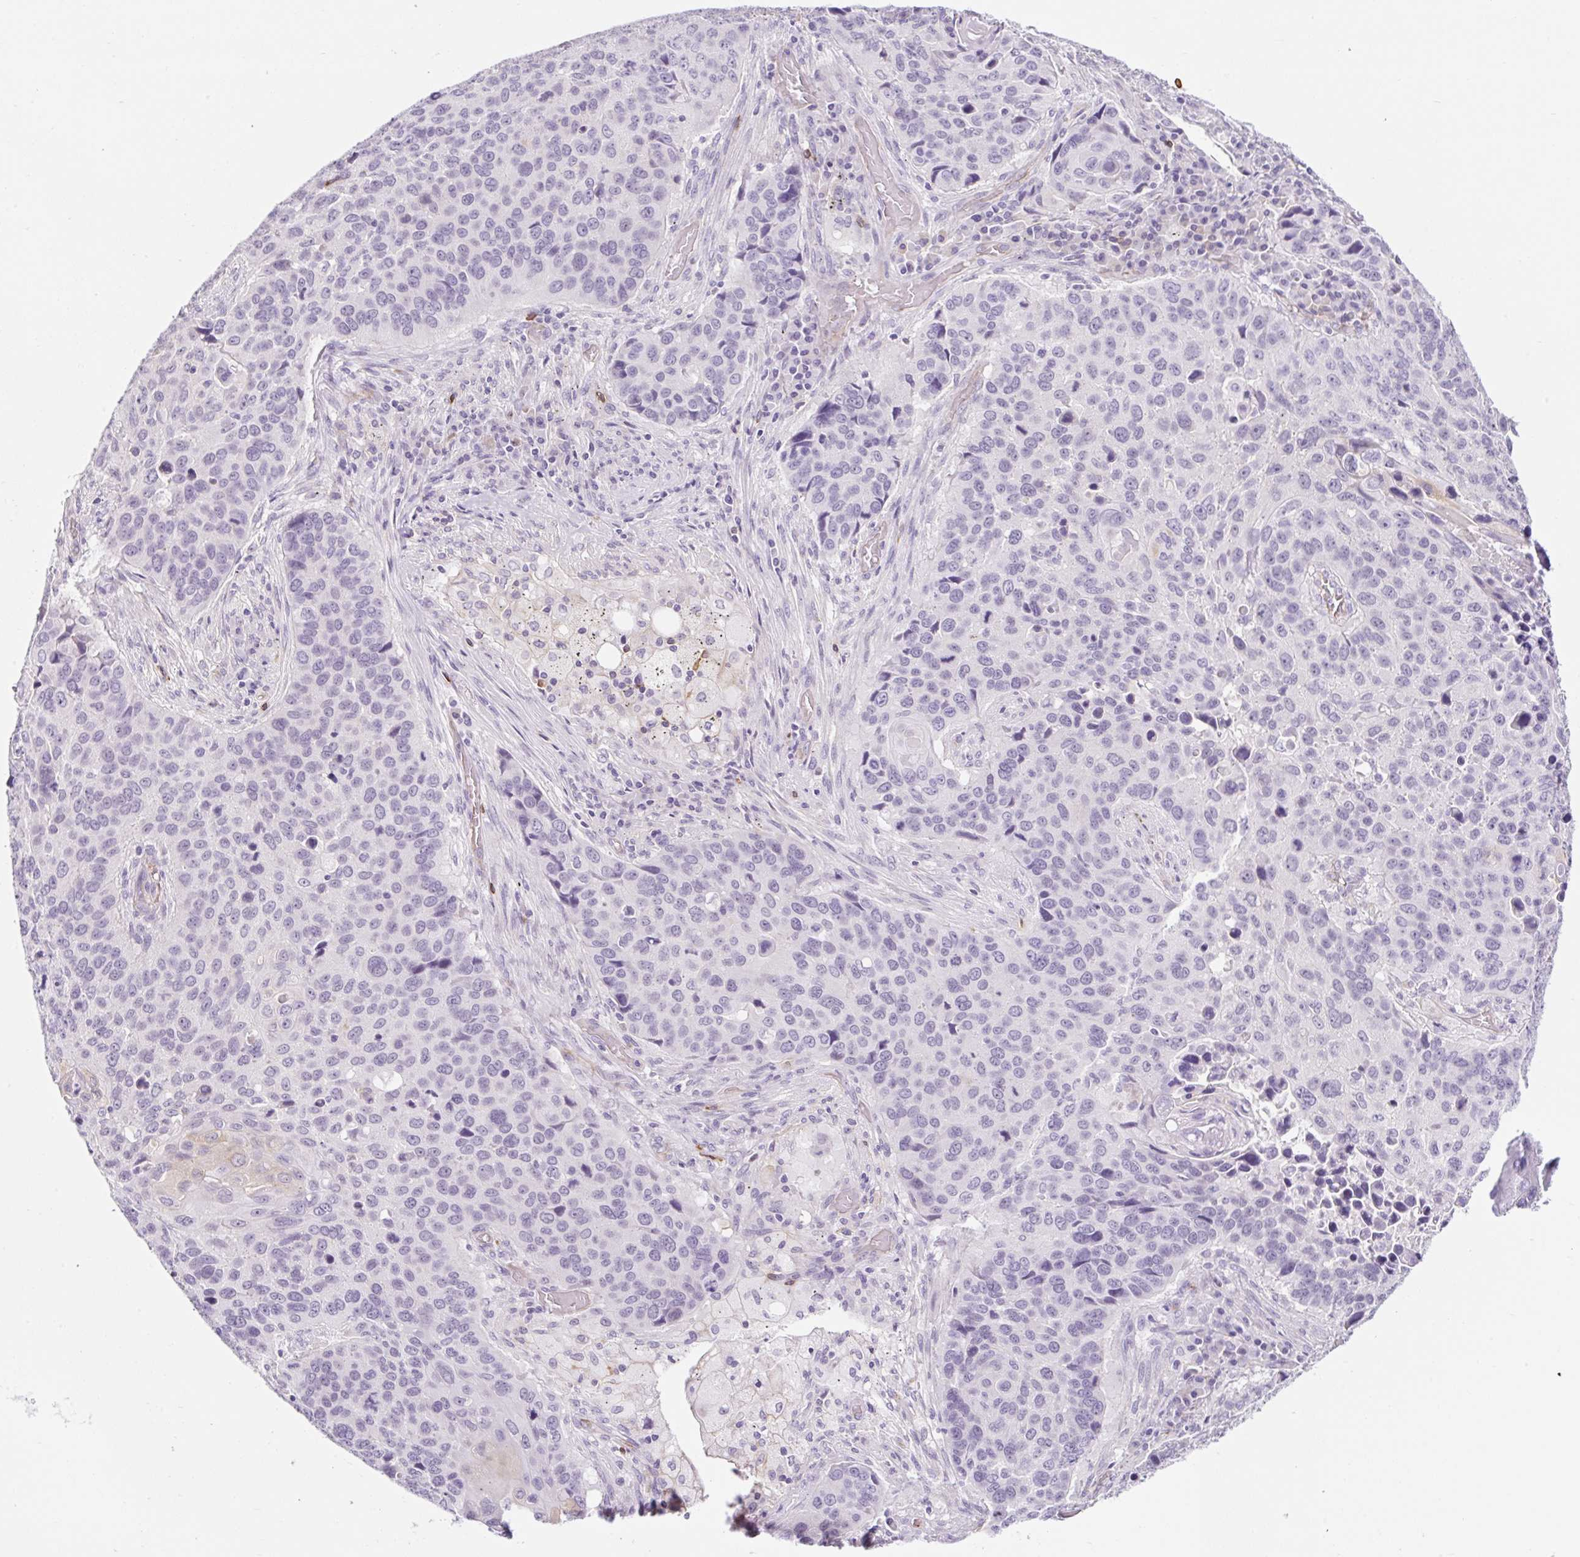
{"staining": {"intensity": "moderate", "quantity": "<25%", "location": "cytoplasmic/membranous"}, "tissue": "lung cancer", "cell_type": "Tumor cells", "image_type": "cancer", "snomed": [{"axis": "morphology", "description": "Squamous cell carcinoma, NOS"}, {"axis": "topography", "description": "Lung"}], "caption": "The image shows staining of lung cancer (squamous cell carcinoma), revealing moderate cytoplasmic/membranous protein positivity (brown color) within tumor cells.", "gene": "BCAS1", "patient": {"sex": "male", "age": 68}}